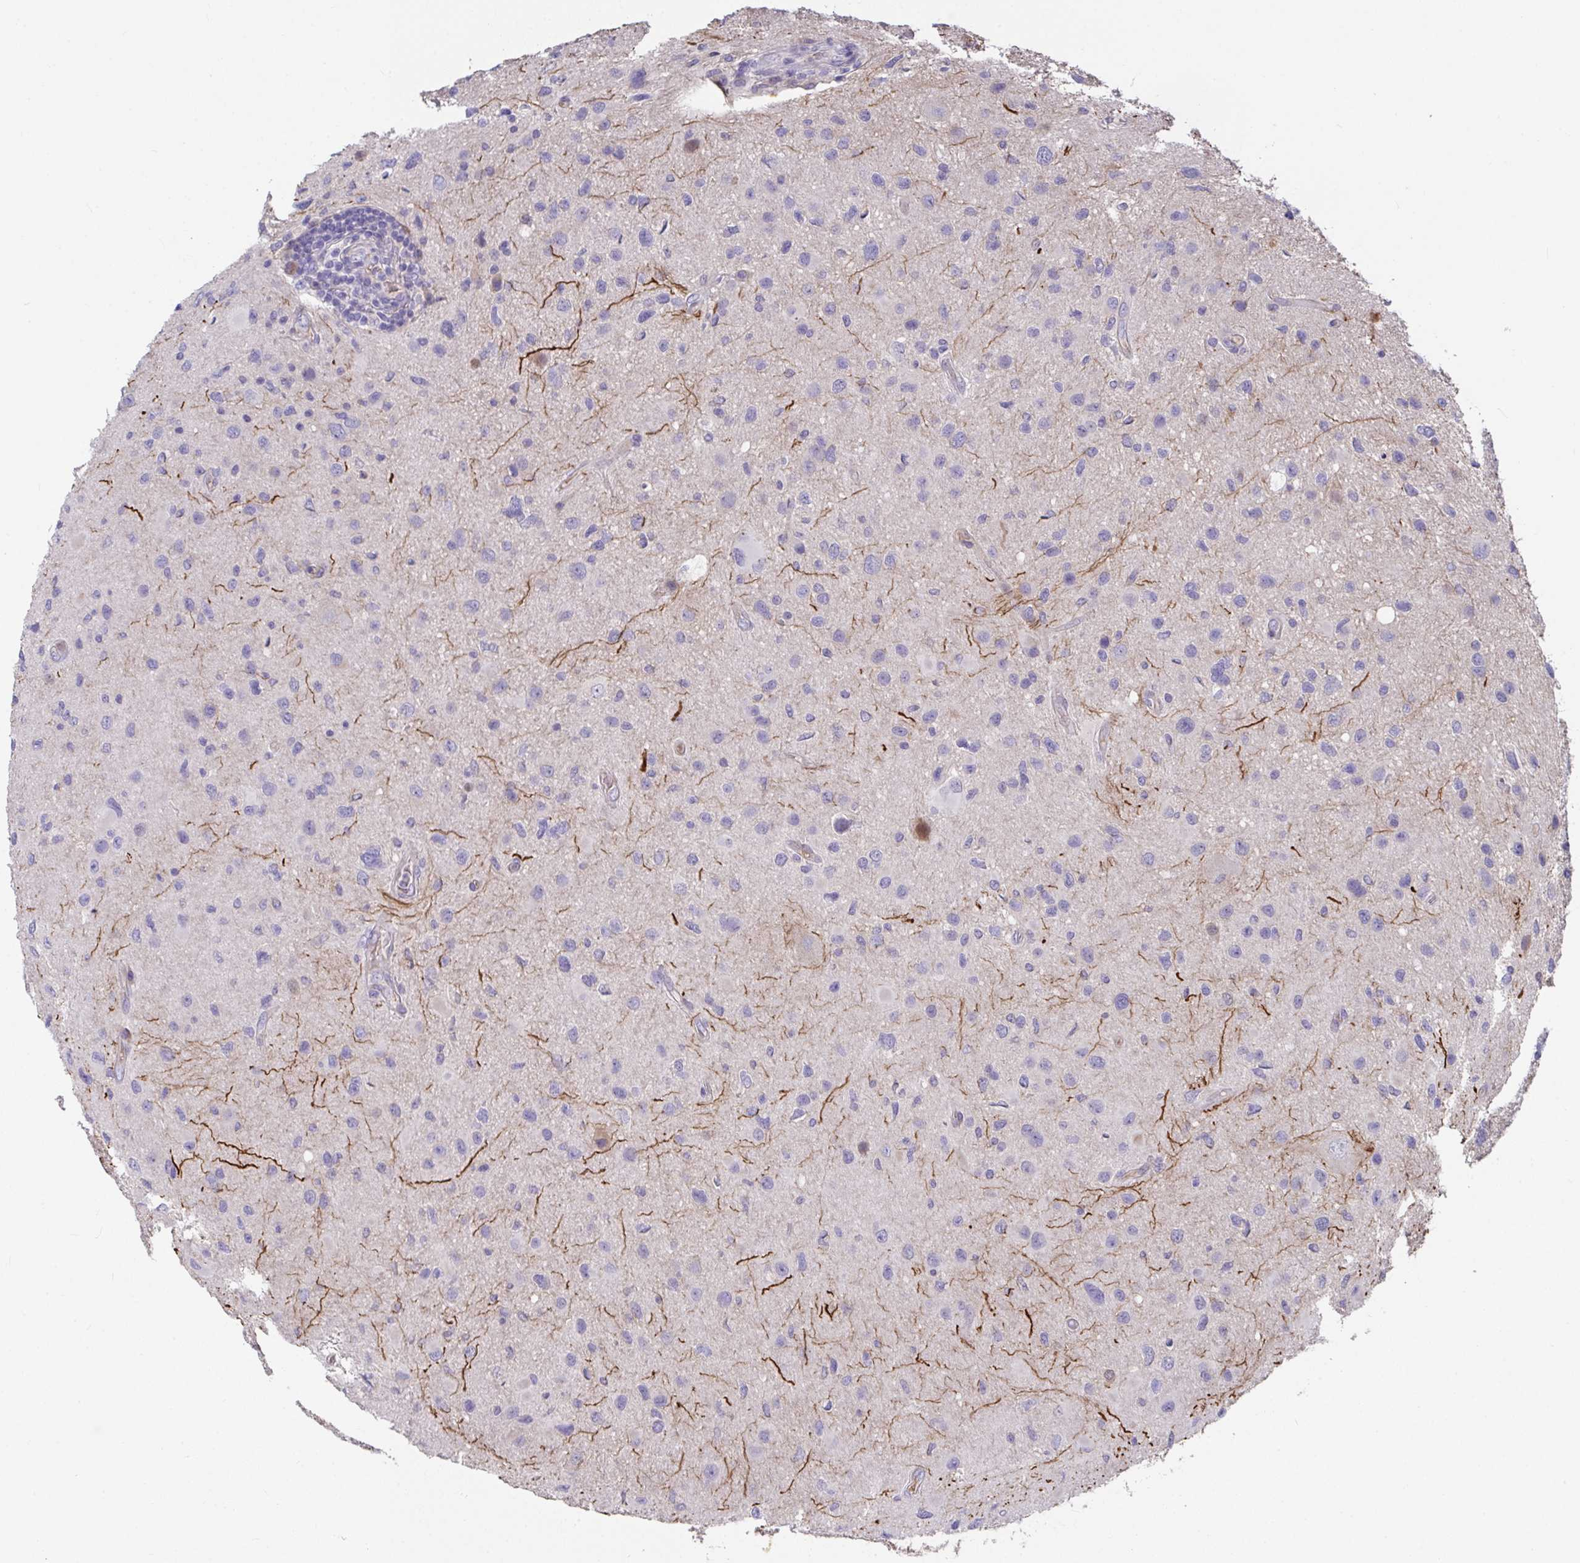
{"staining": {"intensity": "negative", "quantity": "none", "location": "none"}, "tissue": "glioma", "cell_type": "Tumor cells", "image_type": "cancer", "snomed": [{"axis": "morphology", "description": "Glioma, malignant, Low grade"}, {"axis": "topography", "description": "Brain"}], "caption": "Immunohistochemistry (IHC) image of neoplastic tissue: human glioma stained with DAB (3,3'-diaminobenzidine) exhibits no significant protein staining in tumor cells.", "gene": "ANO5", "patient": {"sex": "female", "age": 32}}